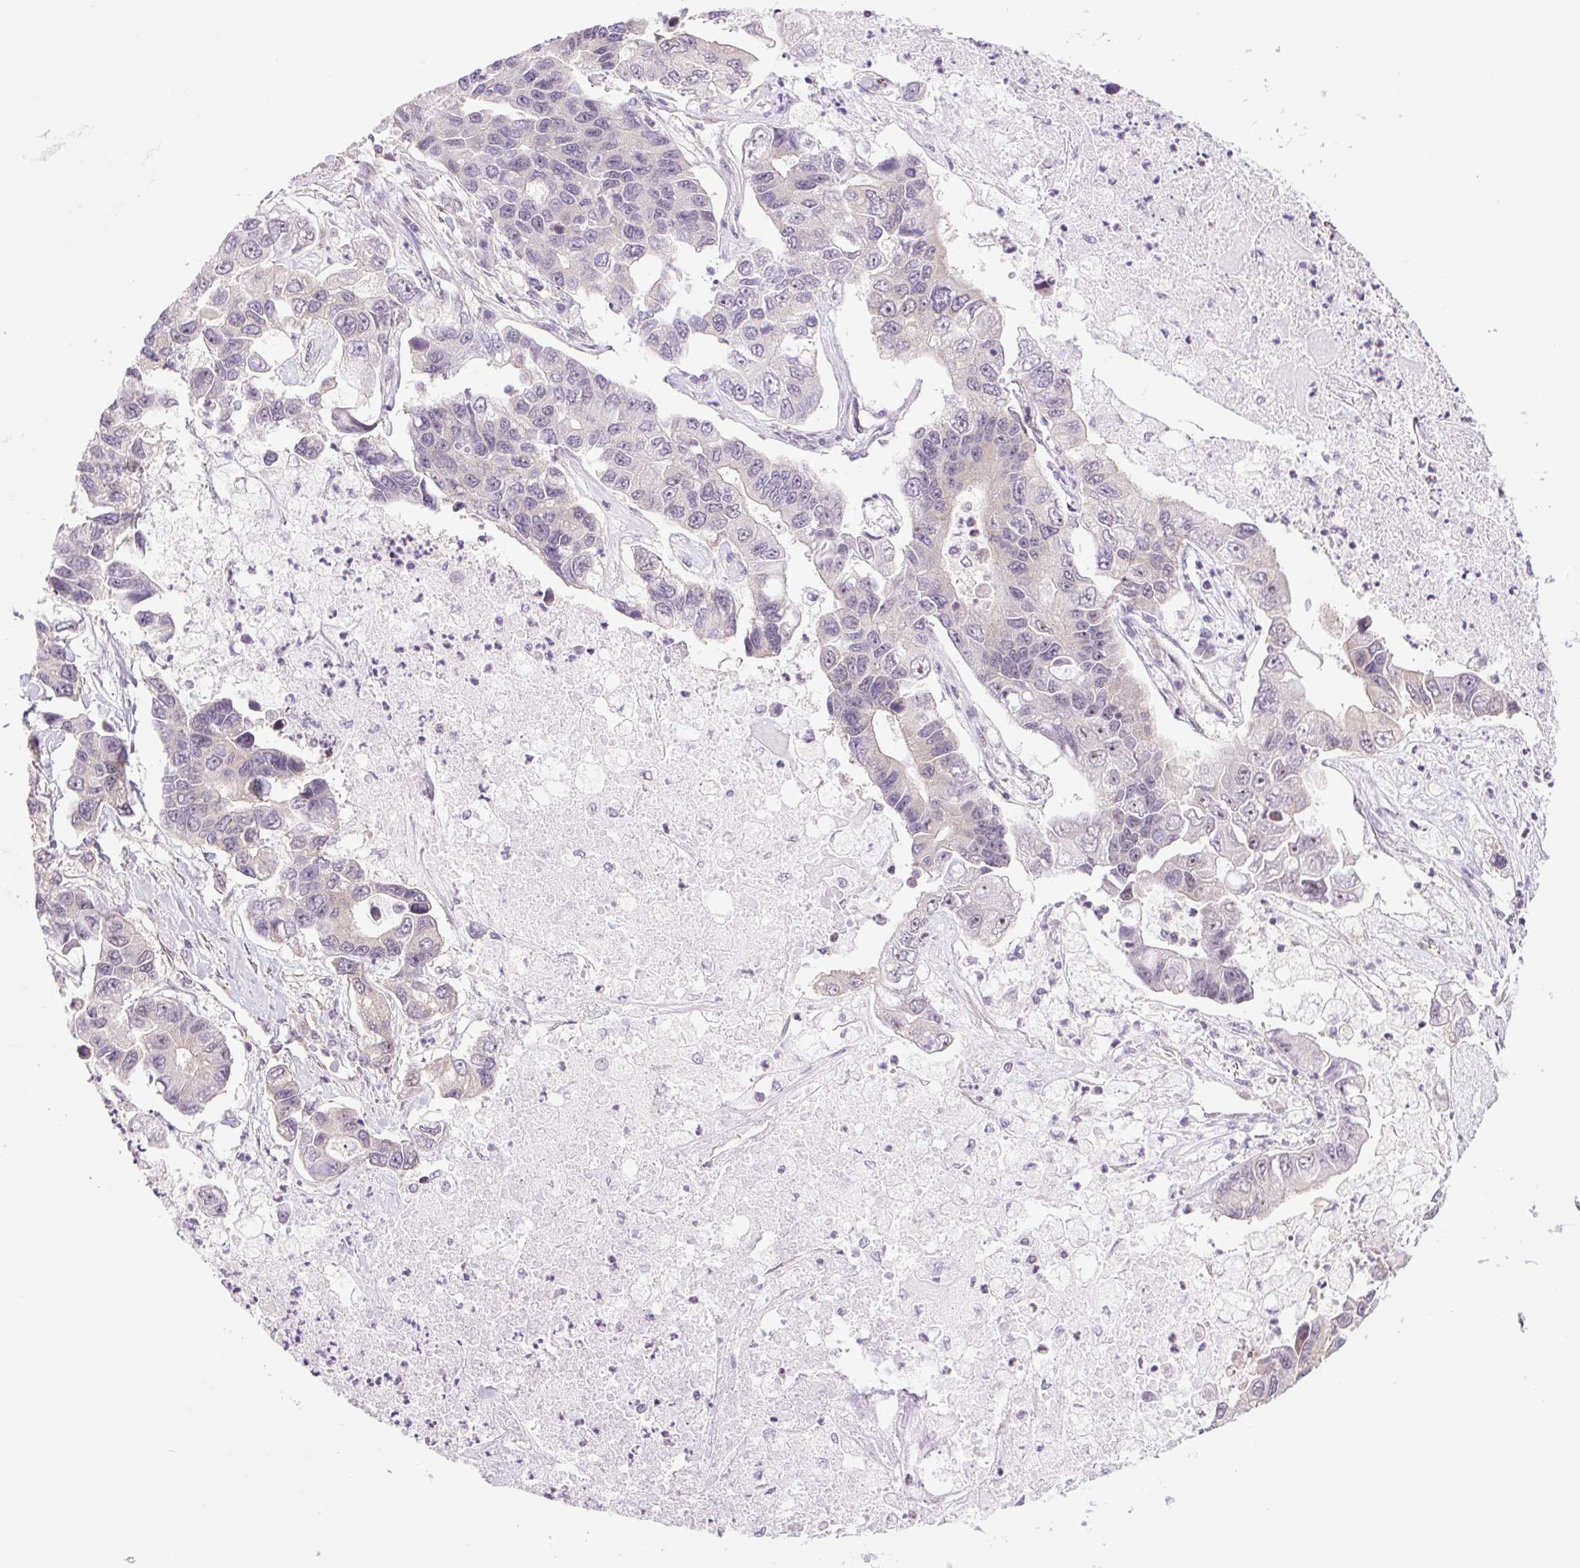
{"staining": {"intensity": "weak", "quantity": "<25%", "location": "cytoplasmic/membranous"}, "tissue": "lung cancer", "cell_type": "Tumor cells", "image_type": "cancer", "snomed": [{"axis": "morphology", "description": "Adenocarcinoma, NOS"}, {"axis": "topography", "description": "Bronchus"}, {"axis": "topography", "description": "Lung"}], "caption": "Lung cancer stained for a protein using immunohistochemistry displays no expression tumor cells.", "gene": "CWC25", "patient": {"sex": "female", "age": 51}}